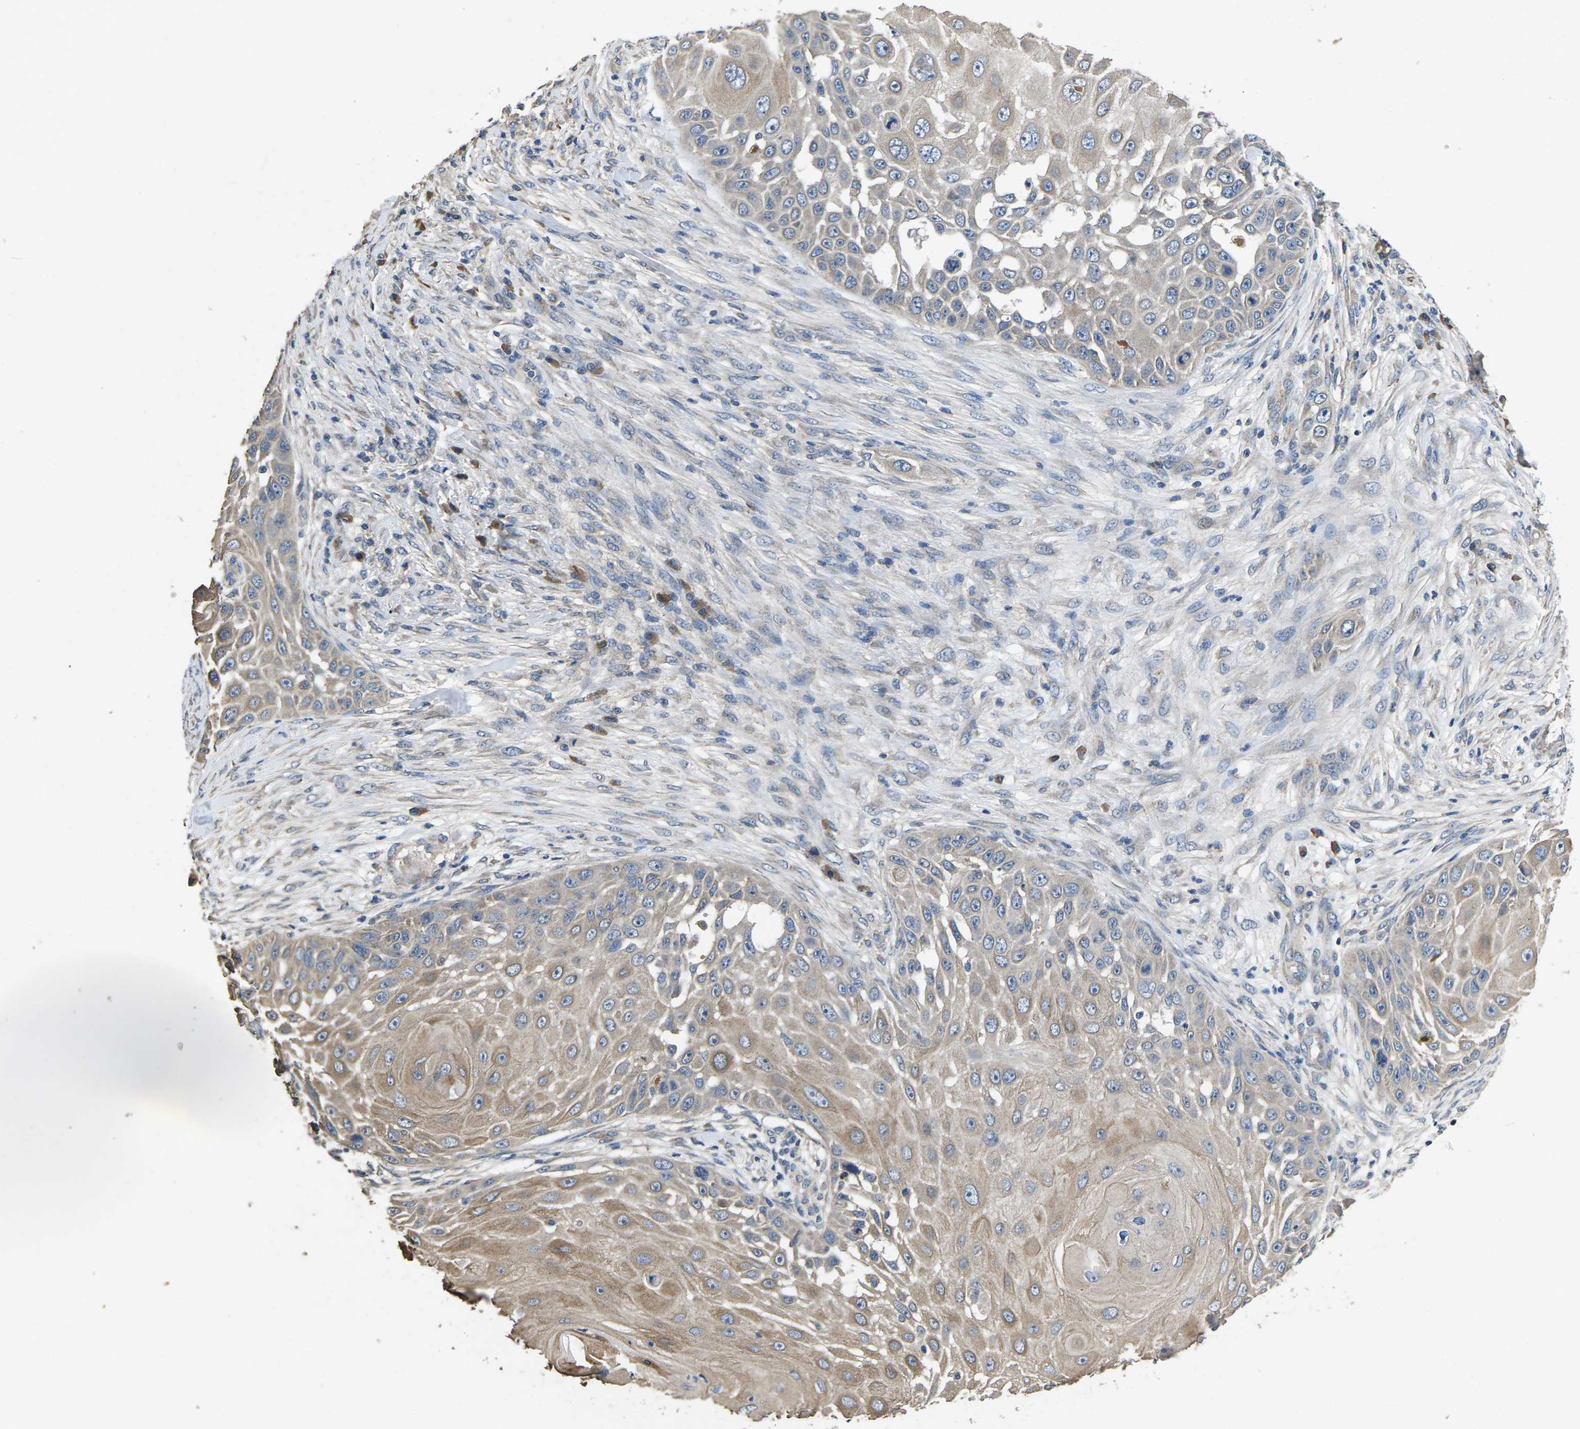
{"staining": {"intensity": "weak", "quantity": "25%-75%", "location": "cytoplasmic/membranous"}, "tissue": "skin cancer", "cell_type": "Tumor cells", "image_type": "cancer", "snomed": [{"axis": "morphology", "description": "Squamous cell carcinoma, NOS"}, {"axis": "topography", "description": "Skin"}], "caption": "Immunohistochemical staining of human squamous cell carcinoma (skin) shows low levels of weak cytoplasmic/membranous staining in about 25%-75% of tumor cells.", "gene": "B4GAT1", "patient": {"sex": "female", "age": 44}}